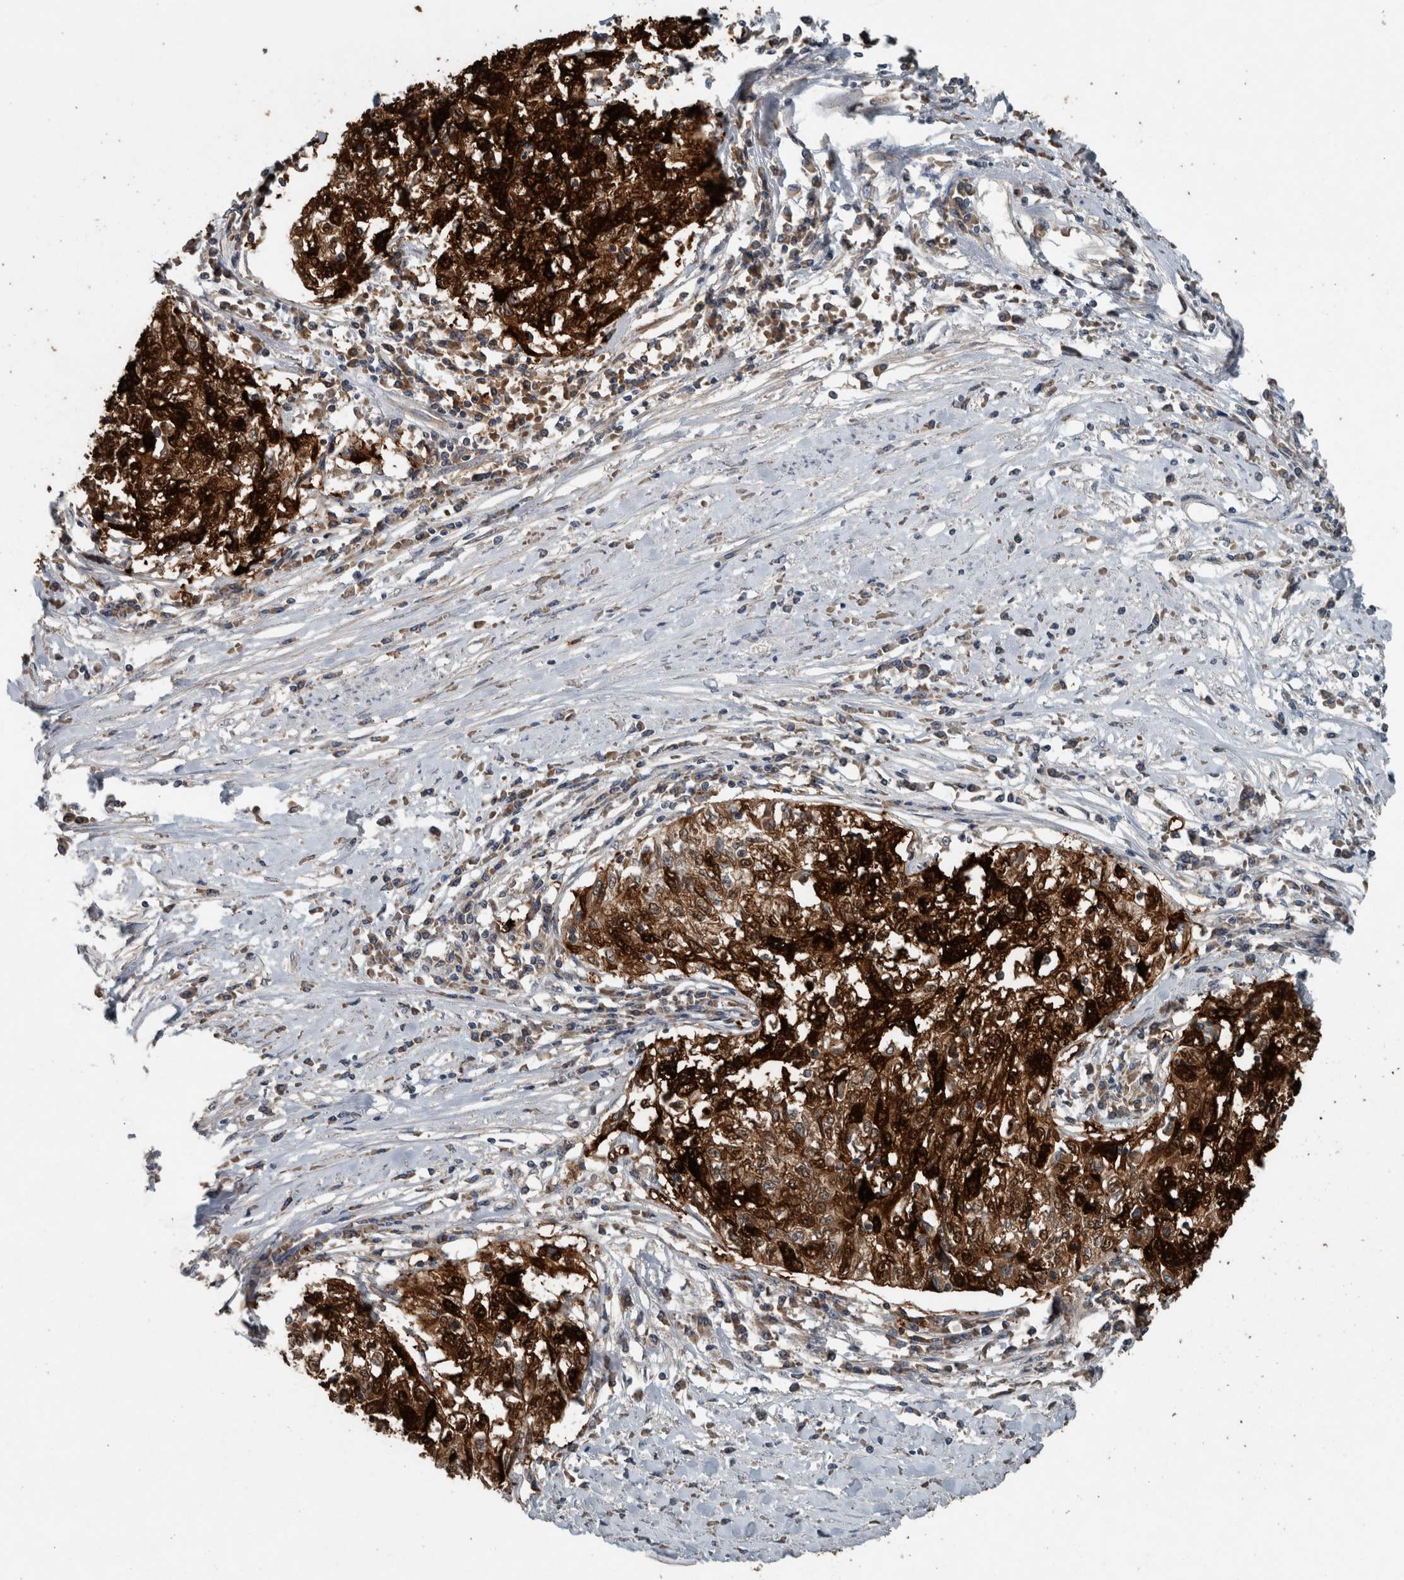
{"staining": {"intensity": "strong", "quantity": ">75%", "location": "cytoplasmic/membranous,nuclear"}, "tissue": "cervical cancer", "cell_type": "Tumor cells", "image_type": "cancer", "snomed": [{"axis": "morphology", "description": "Squamous cell carcinoma, NOS"}, {"axis": "topography", "description": "Cervix"}], "caption": "IHC of cervical cancer exhibits high levels of strong cytoplasmic/membranous and nuclear positivity in approximately >75% of tumor cells.", "gene": "KNTC1", "patient": {"sex": "female", "age": 57}}